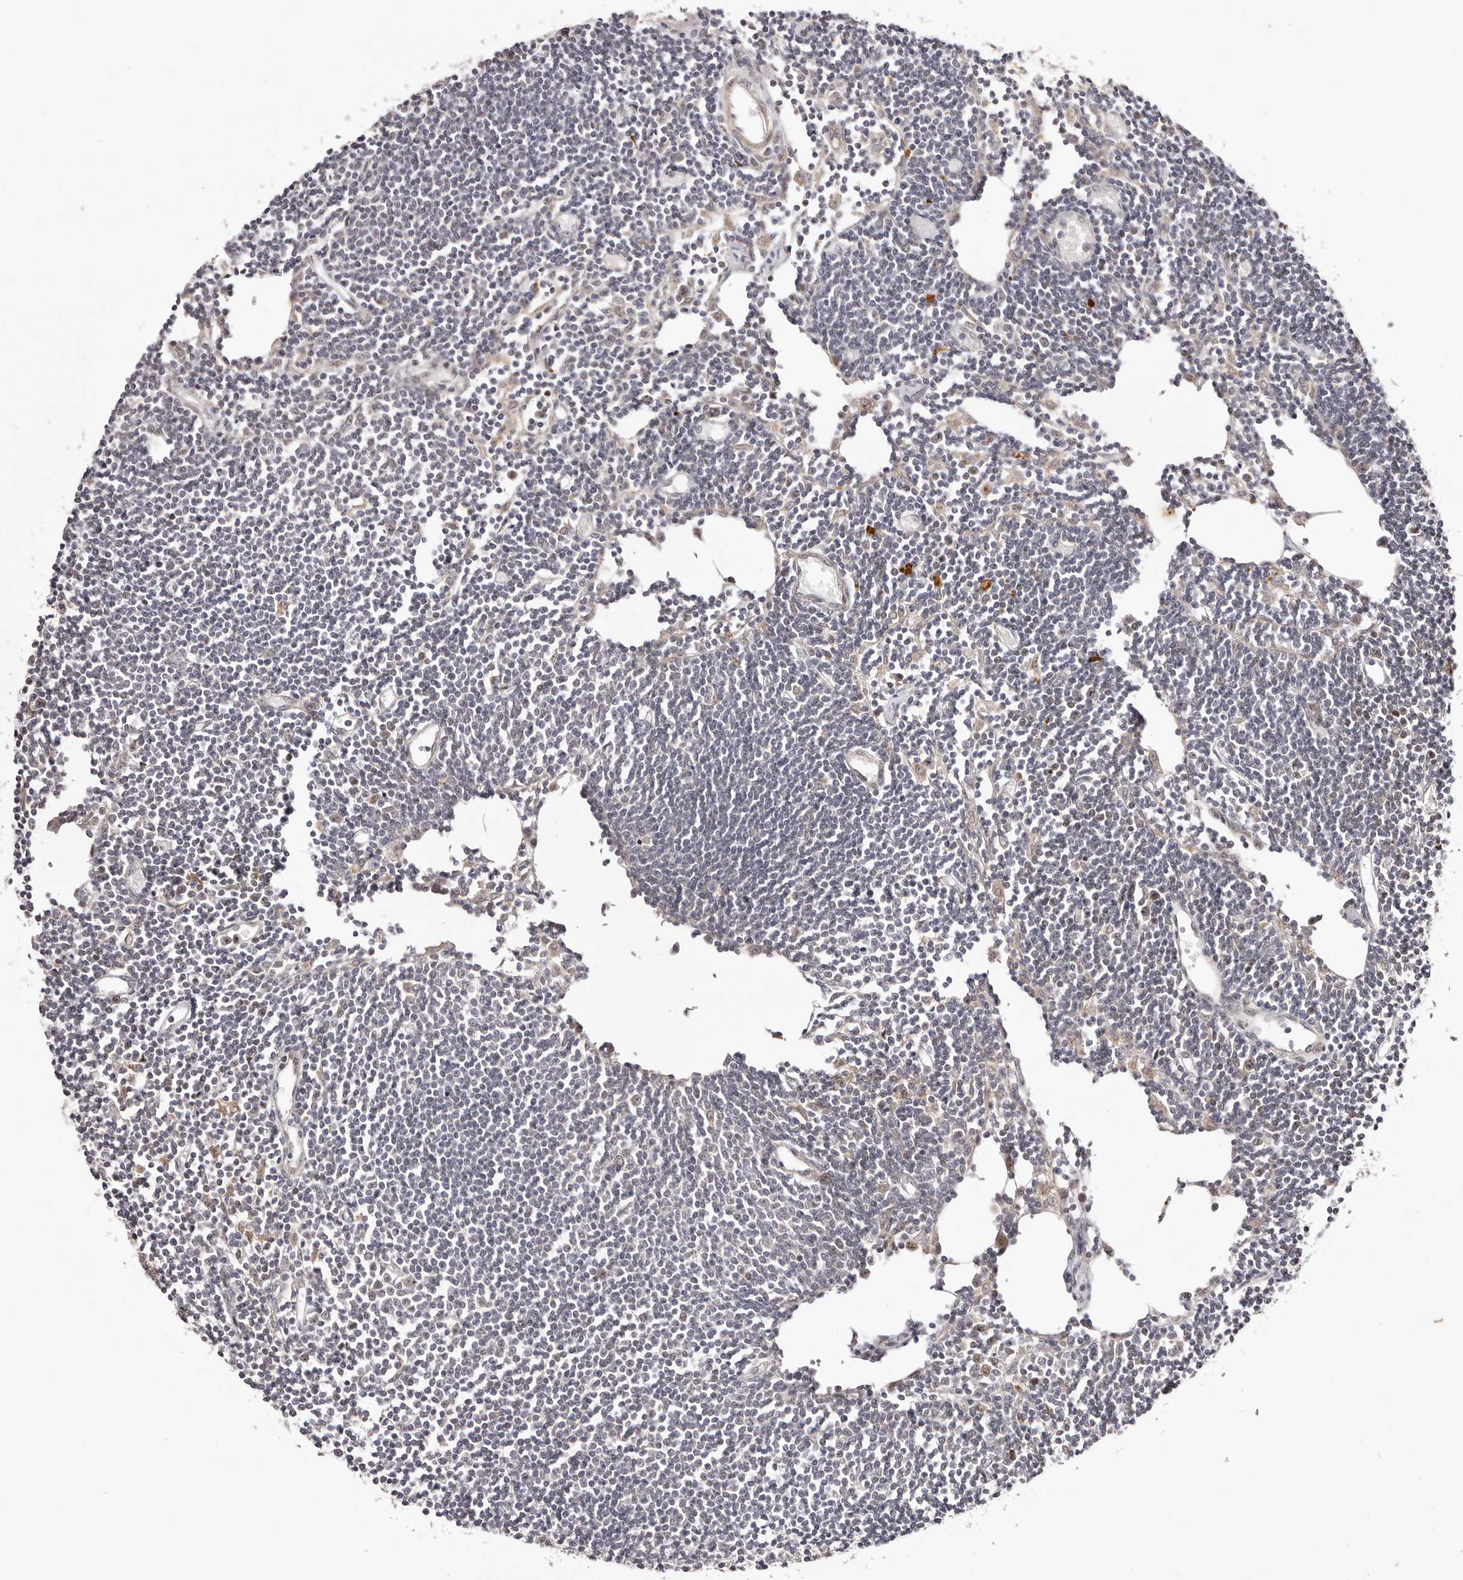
{"staining": {"intensity": "negative", "quantity": "none", "location": "none"}, "tissue": "lymph node", "cell_type": "Germinal center cells", "image_type": "normal", "snomed": [{"axis": "morphology", "description": "Normal tissue, NOS"}, {"axis": "topography", "description": "Lymph node"}], "caption": "Lymph node was stained to show a protein in brown. There is no significant expression in germinal center cells. (Brightfield microscopy of DAB (3,3'-diaminobenzidine) immunohistochemistry at high magnification).", "gene": "MICAL2", "patient": {"sex": "female", "age": 11}}